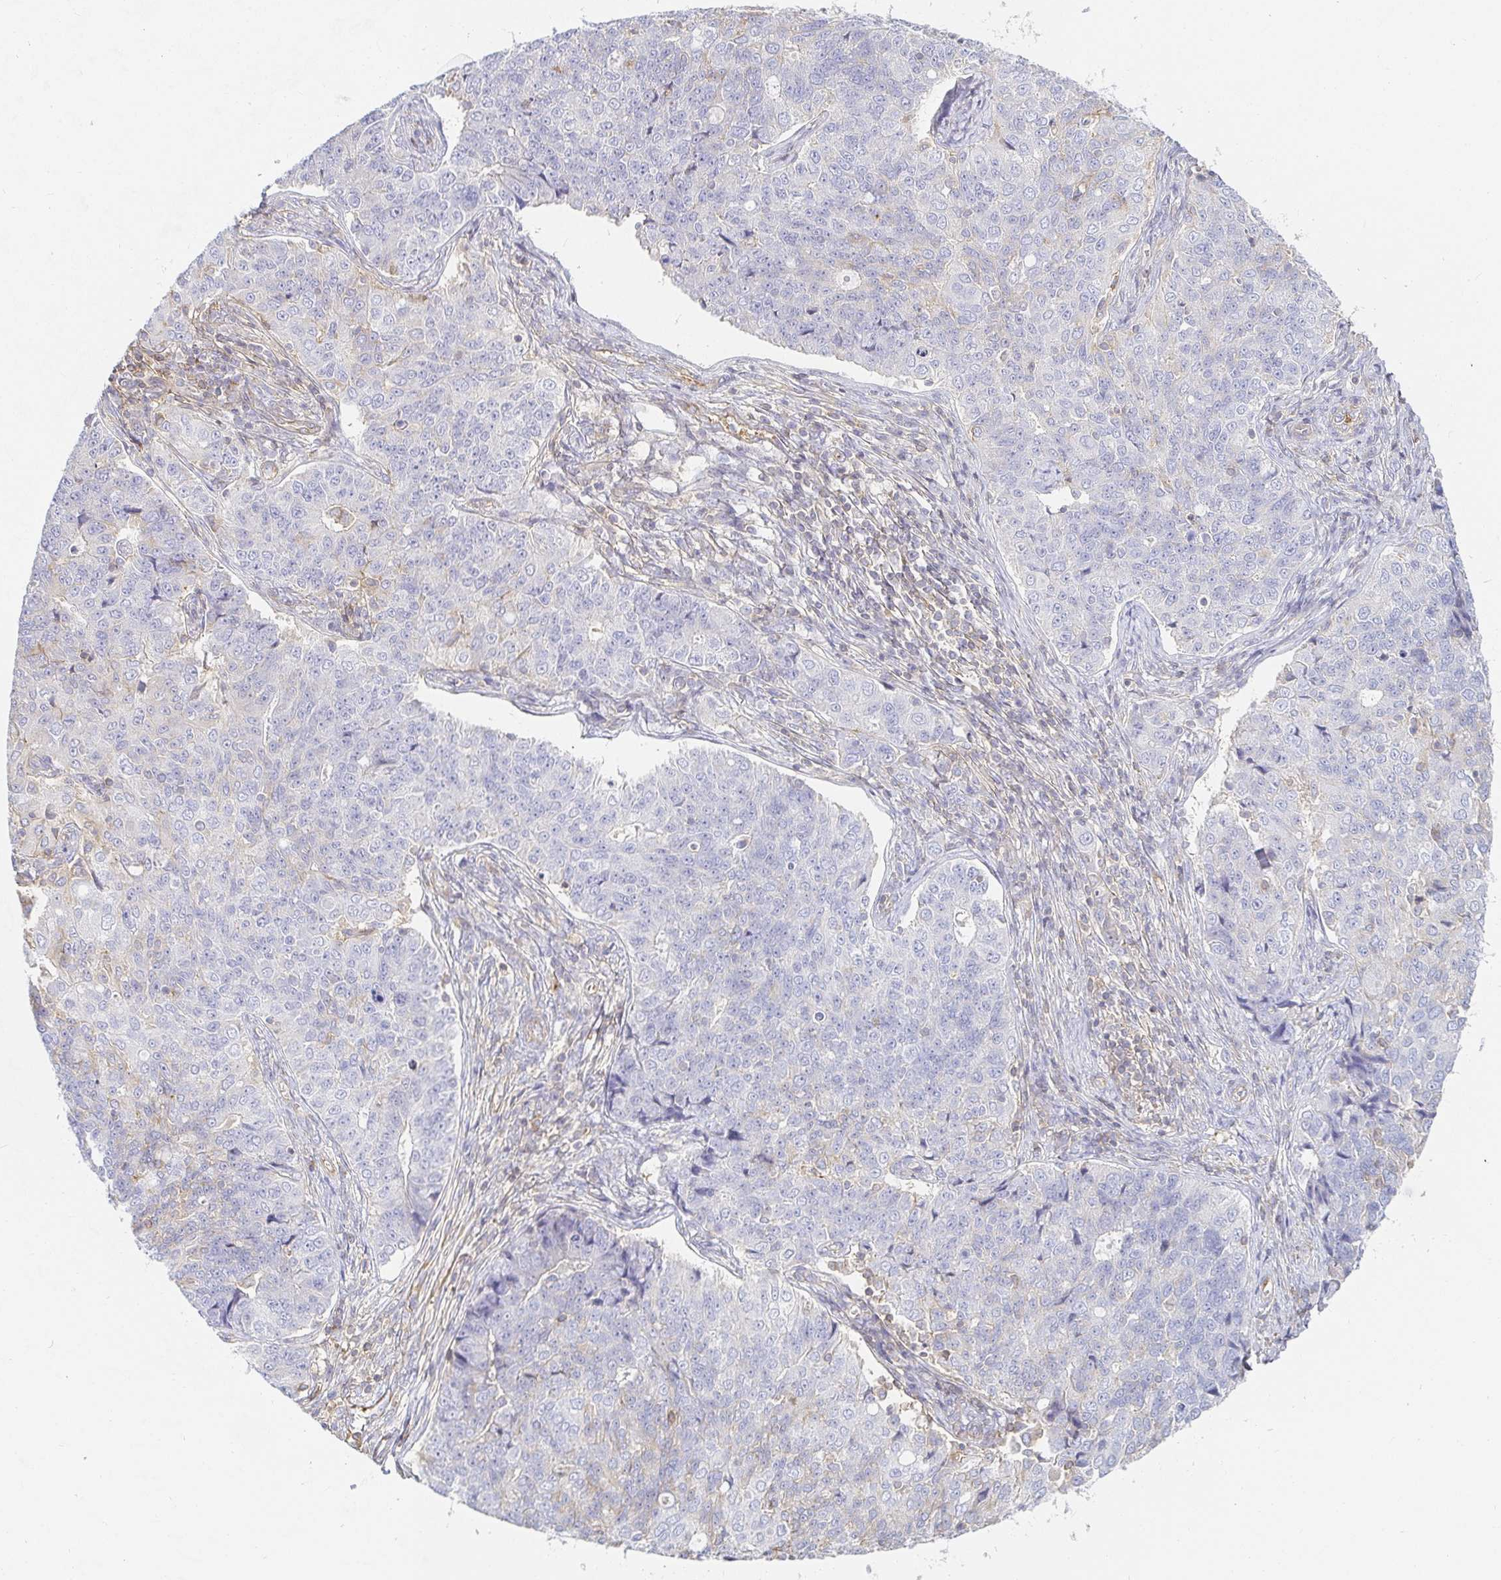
{"staining": {"intensity": "negative", "quantity": "none", "location": "none"}, "tissue": "endometrial cancer", "cell_type": "Tumor cells", "image_type": "cancer", "snomed": [{"axis": "morphology", "description": "Adenocarcinoma, NOS"}, {"axis": "topography", "description": "Endometrium"}], "caption": "Tumor cells are negative for brown protein staining in adenocarcinoma (endometrial). Nuclei are stained in blue.", "gene": "TSPAN19", "patient": {"sex": "female", "age": 43}}